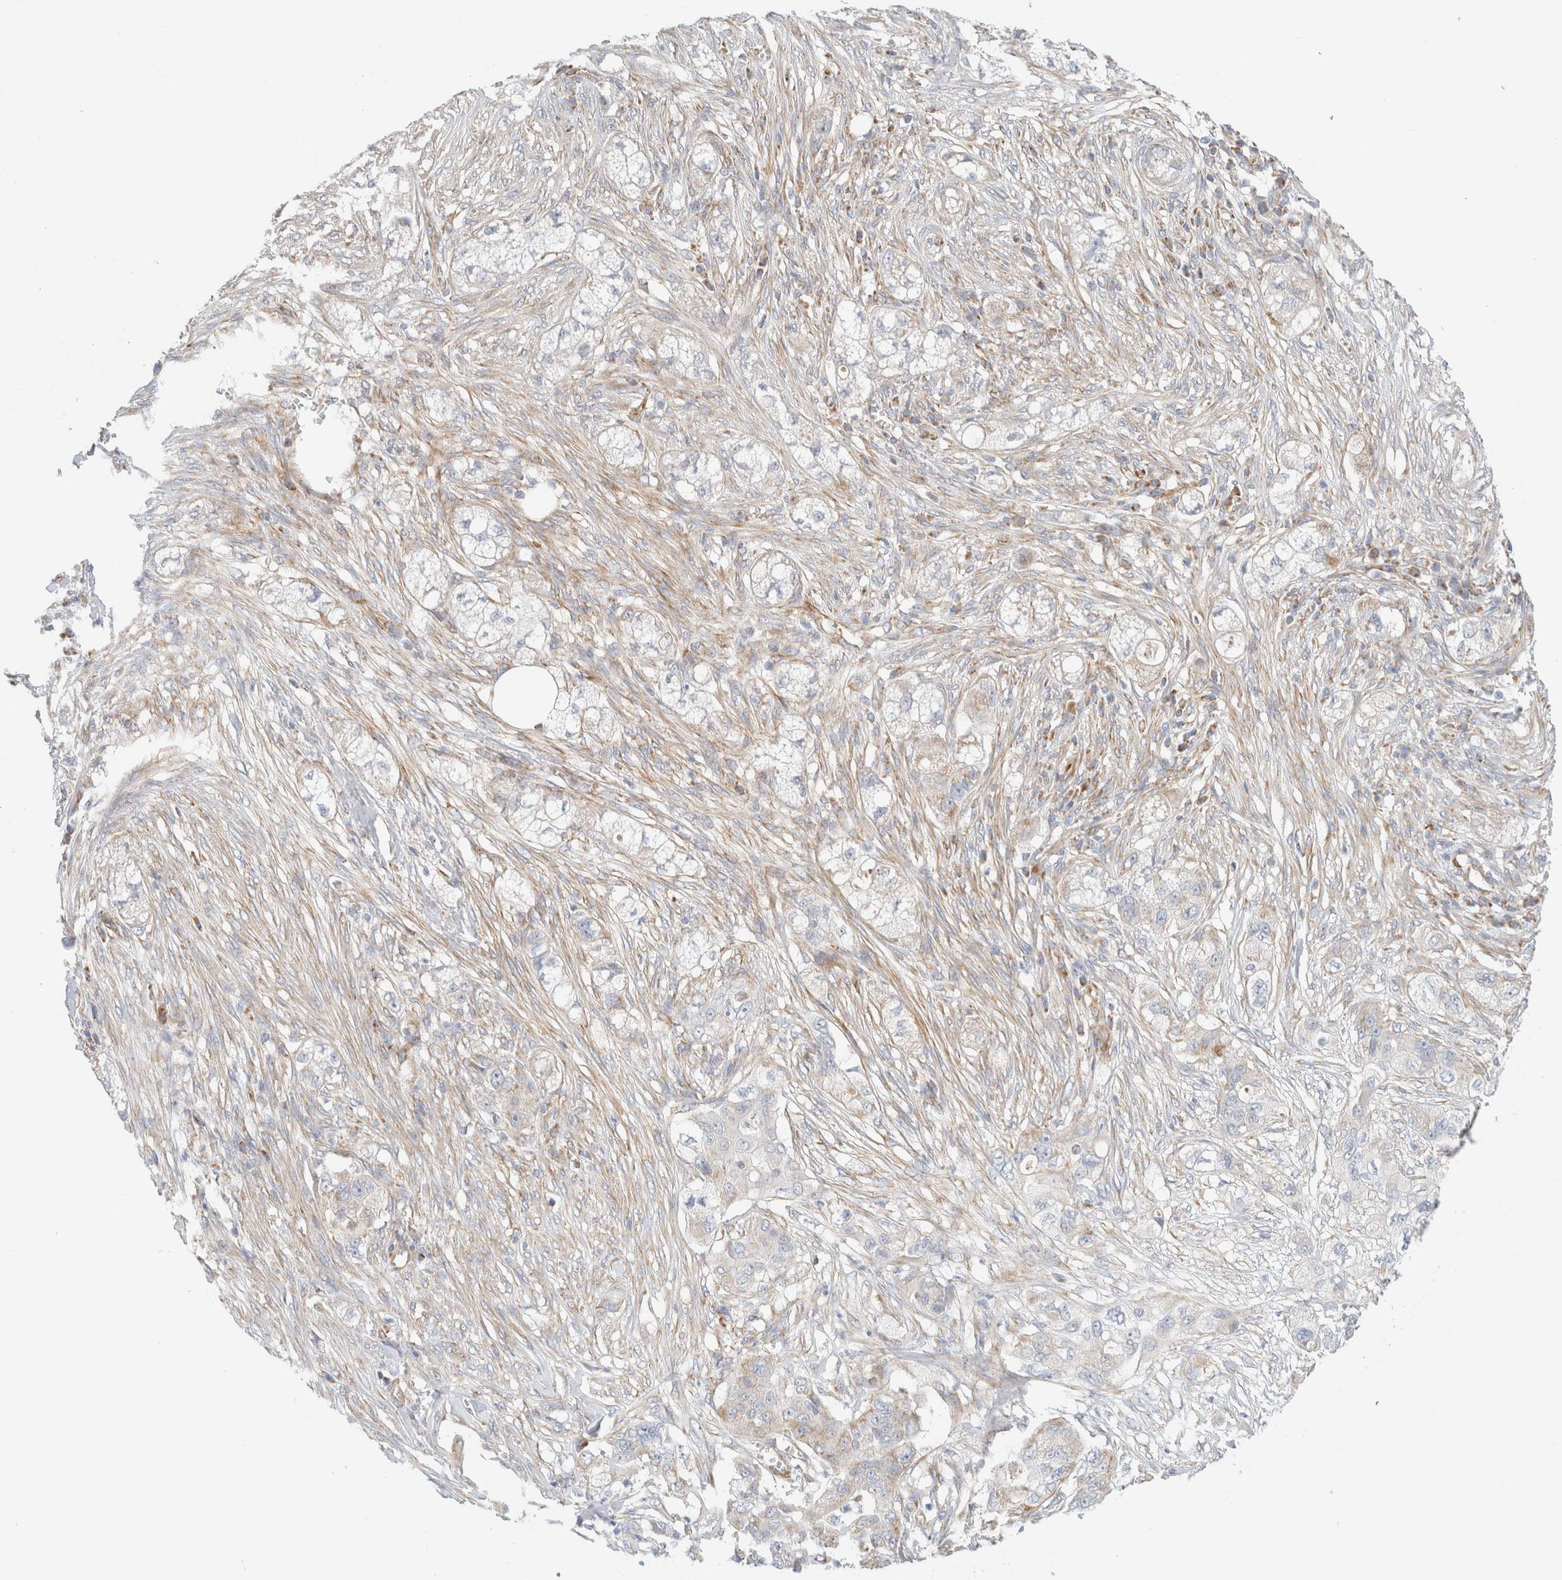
{"staining": {"intensity": "weak", "quantity": "<25%", "location": "cytoplasmic/membranous"}, "tissue": "pancreatic cancer", "cell_type": "Tumor cells", "image_type": "cancer", "snomed": [{"axis": "morphology", "description": "Adenocarcinoma, NOS"}, {"axis": "topography", "description": "Pancreas"}], "caption": "The histopathology image reveals no significant expression in tumor cells of pancreatic adenocarcinoma. Nuclei are stained in blue.", "gene": "MRM3", "patient": {"sex": "female", "age": 78}}